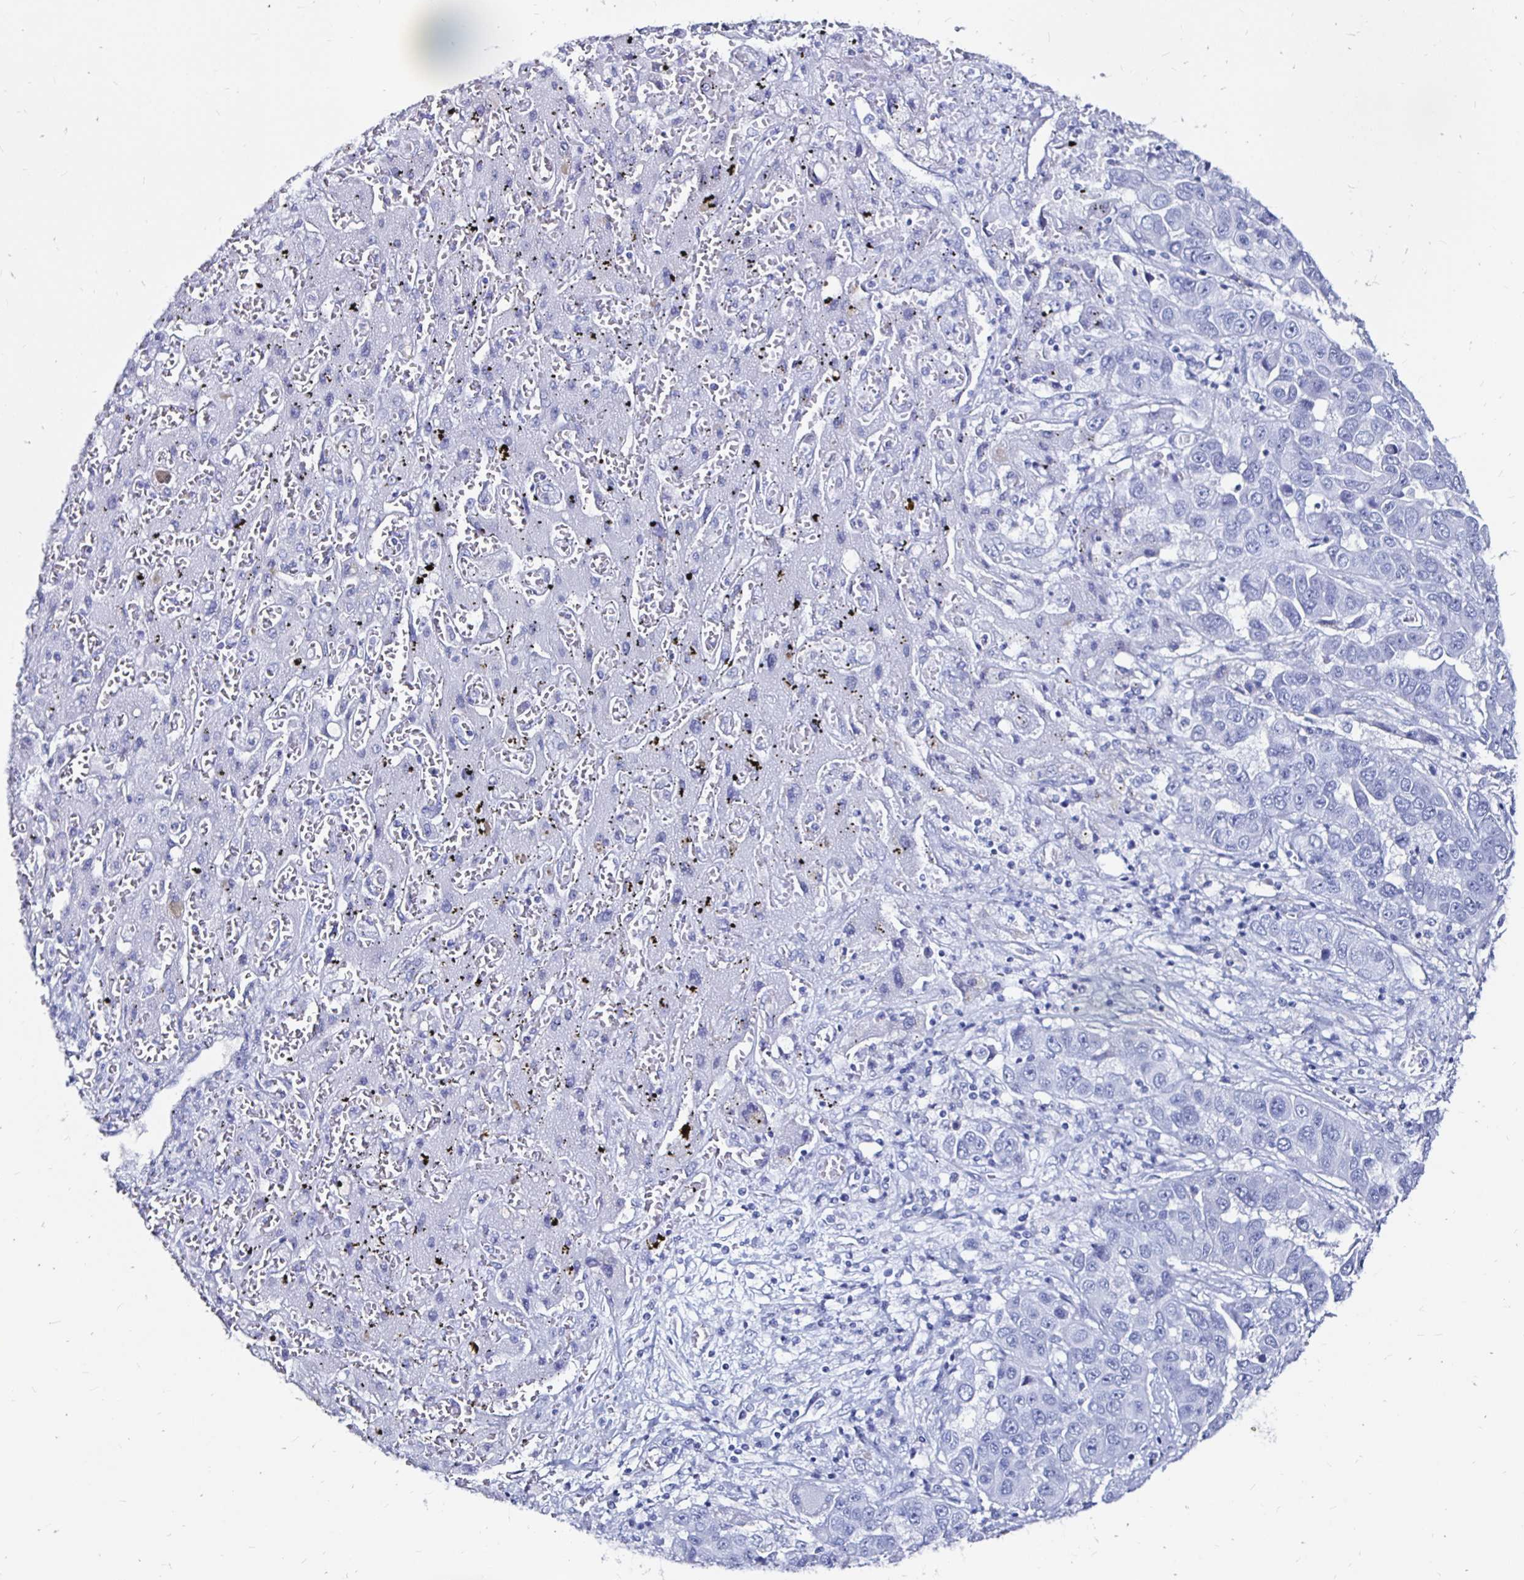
{"staining": {"intensity": "negative", "quantity": "none", "location": "none"}, "tissue": "liver cancer", "cell_type": "Tumor cells", "image_type": "cancer", "snomed": [{"axis": "morphology", "description": "Cholangiocarcinoma"}, {"axis": "topography", "description": "Liver"}], "caption": "This is an immunohistochemistry micrograph of liver cancer (cholangiocarcinoma). There is no staining in tumor cells.", "gene": "LUZP4", "patient": {"sex": "female", "age": 52}}